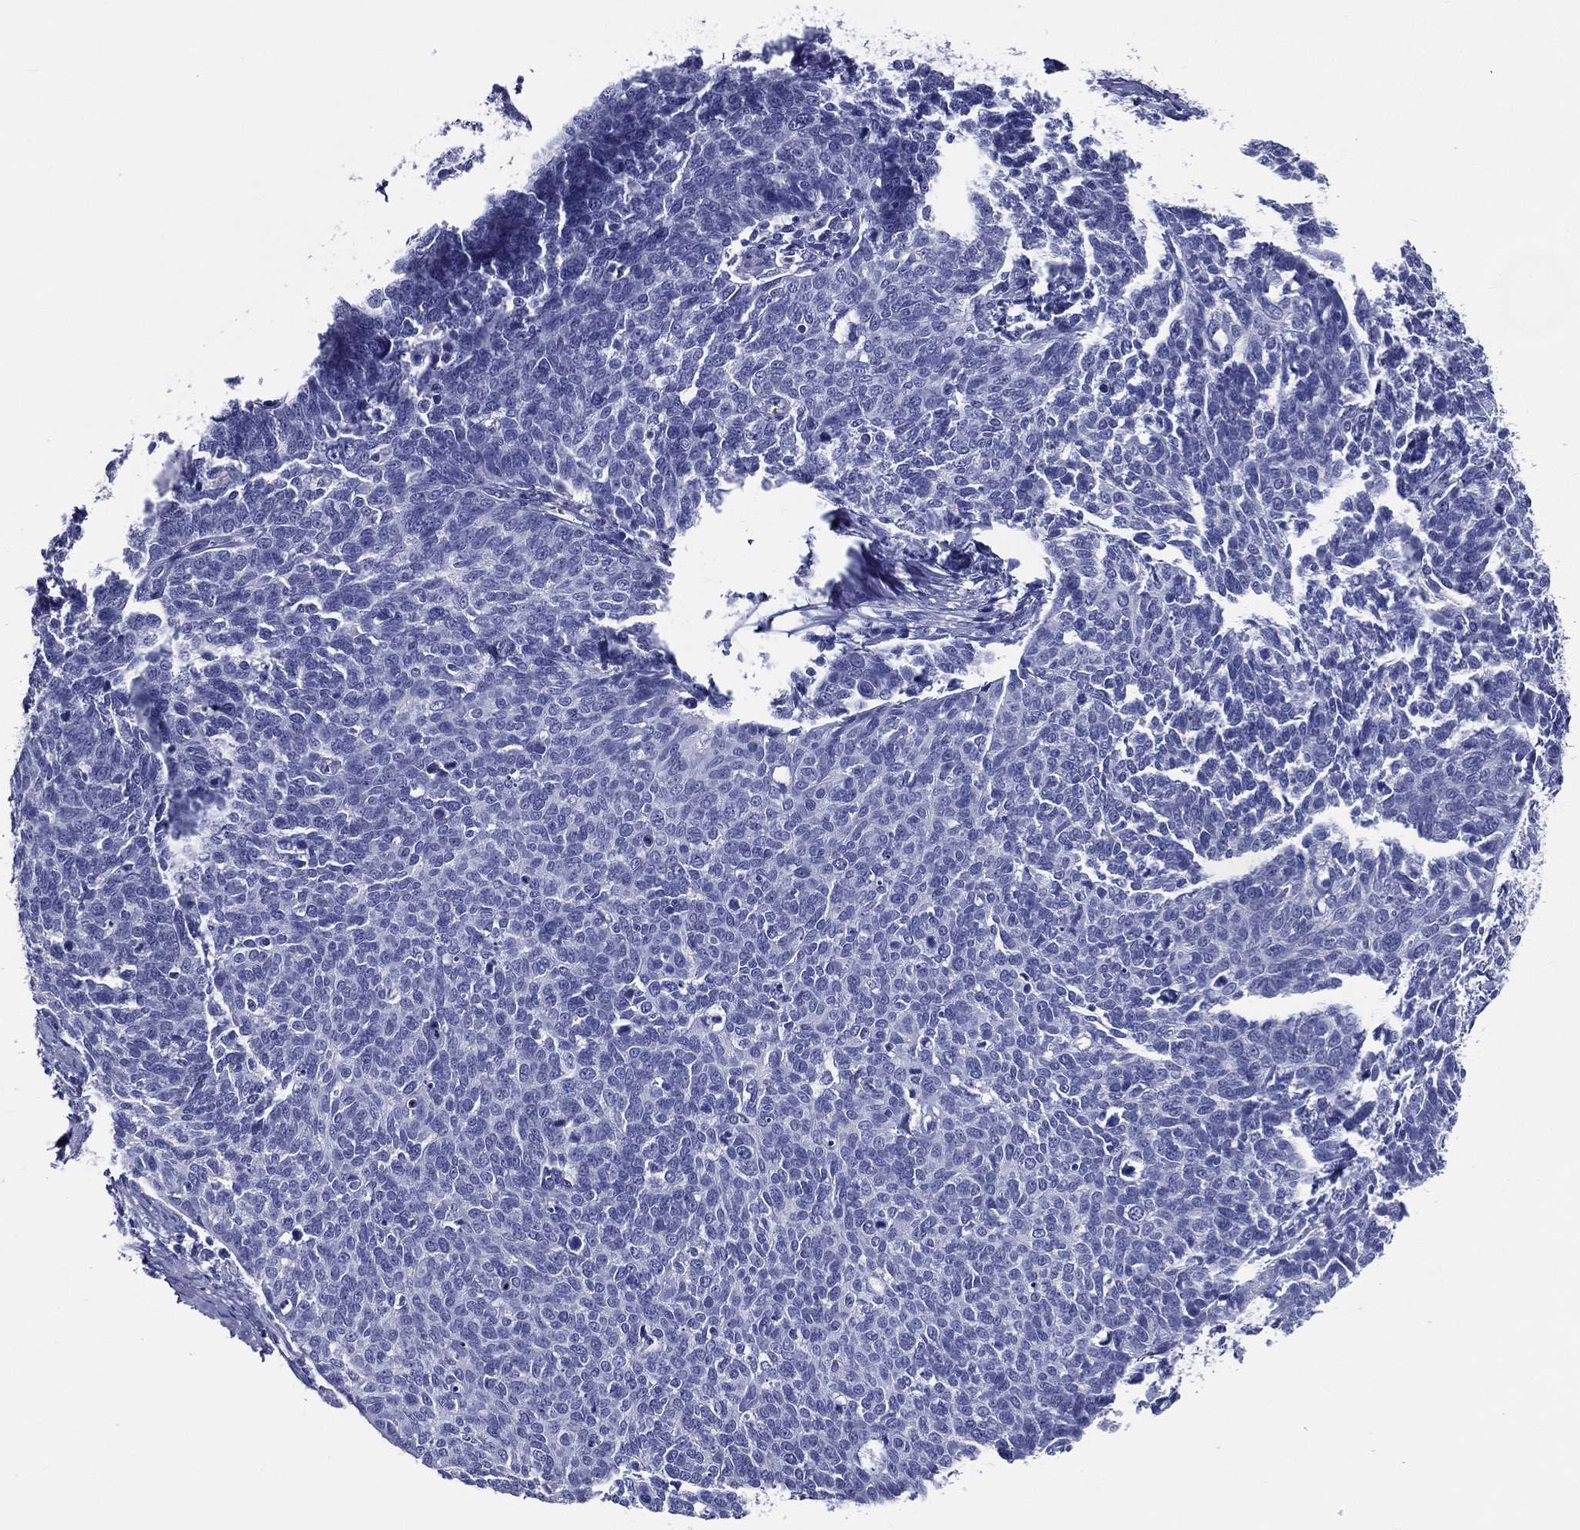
{"staining": {"intensity": "negative", "quantity": "none", "location": "none"}, "tissue": "cervical cancer", "cell_type": "Tumor cells", "image_type": "cancer", "snomed": [{"axis": "morphology", "description": "Normal tissue, NOS"}, {"axis": "morphology", "description": "Squamous cell carcinoma, NOS"}, {"axis": "topography", "description": "Cervix"}], "caption": "The immunohistochemistry histopathology image has no significant staining in tumor cells of cervical squamous cell carcinoma tissue. (DAB IHC visualized using brightfield microscopy, high magnification).", "gene": "ACE2", "patient": {"sex": "female", "age": 39}}